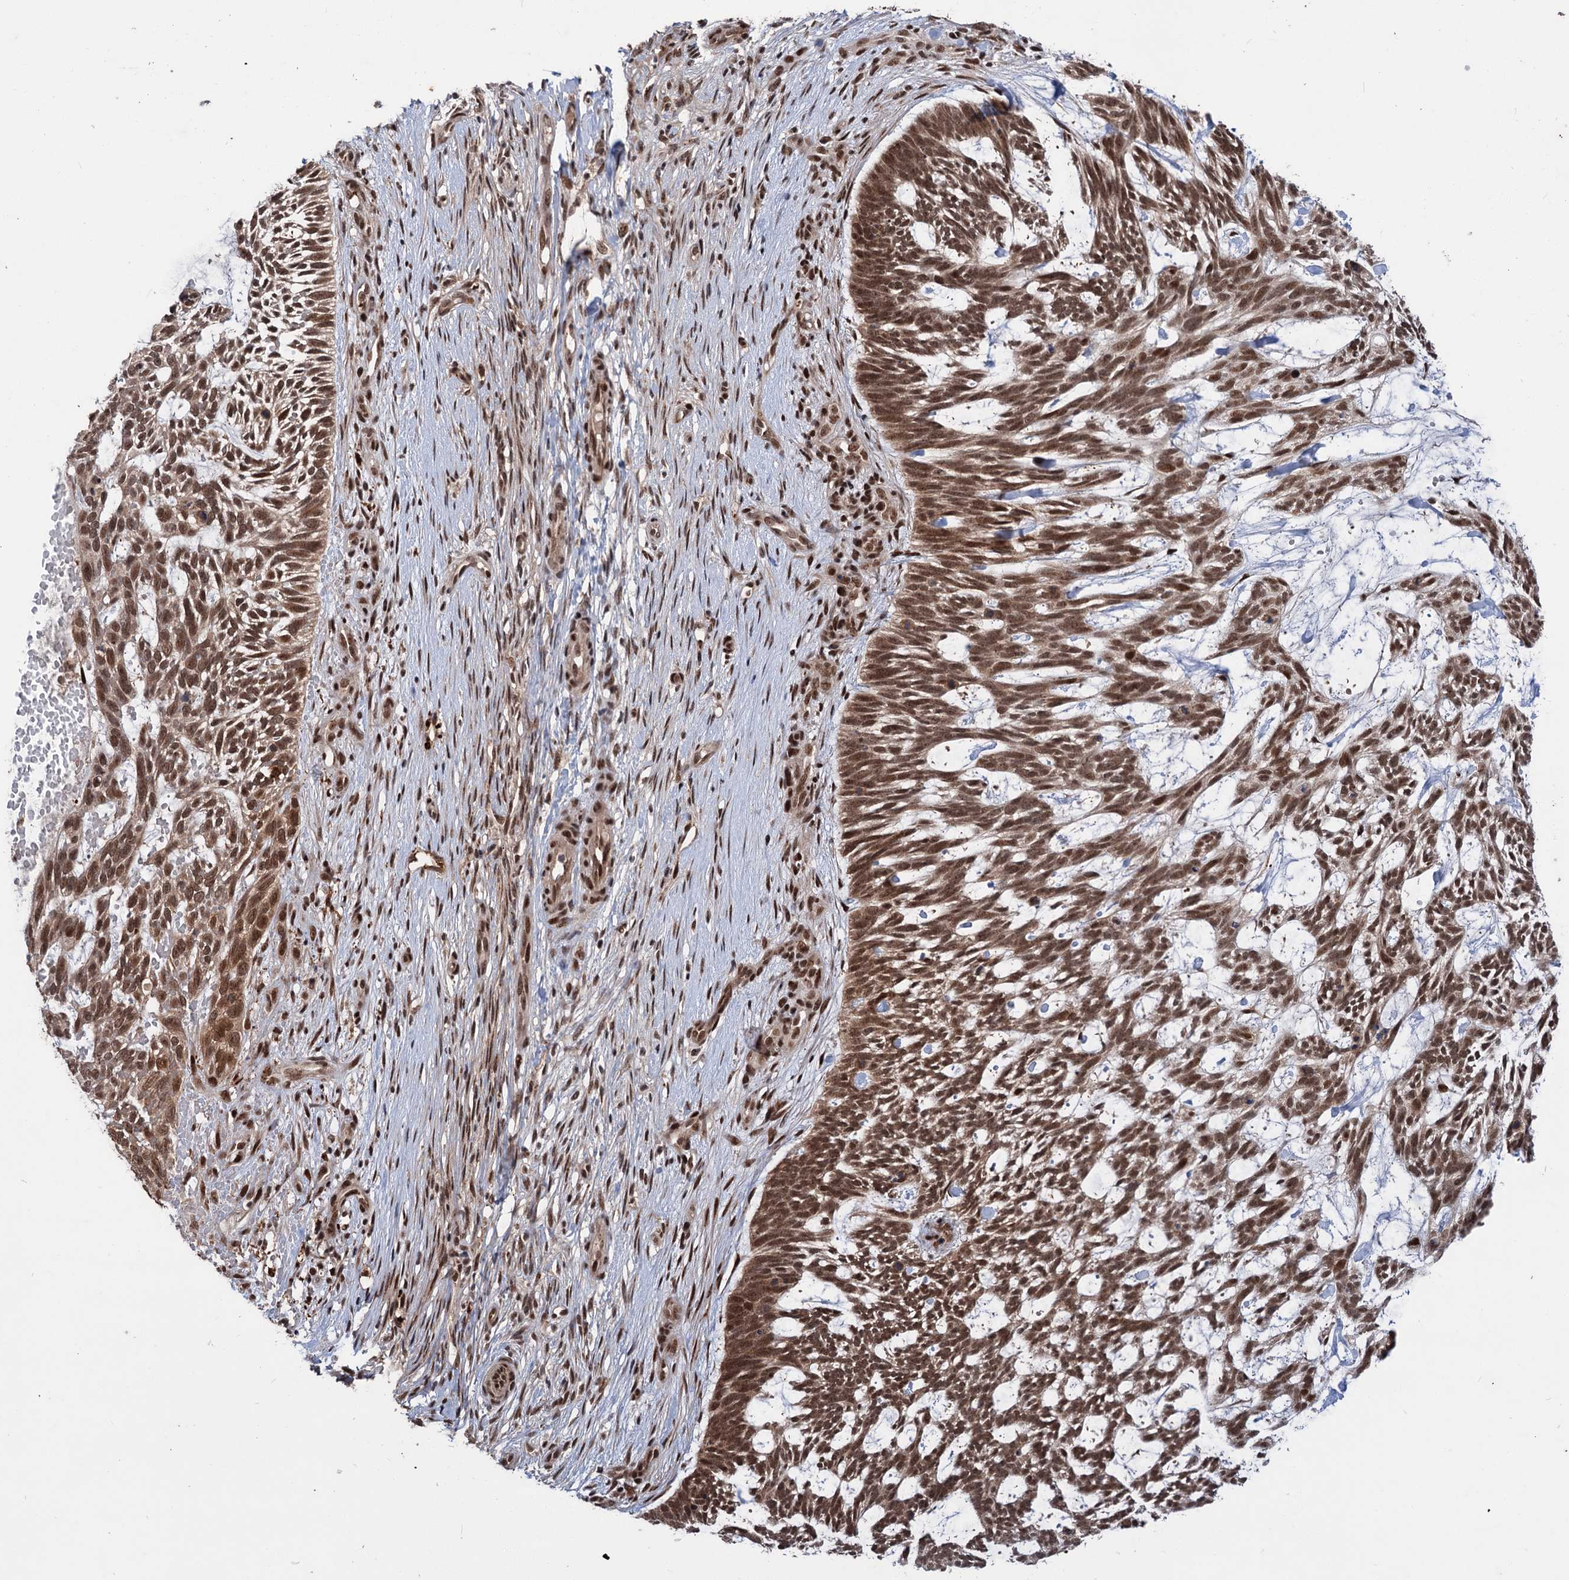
{"staining": {"intensity": "moderate", "quantity": ">75%", "location": "nuclear"}, "tissue": "skin cancer", "cell_type": "Tumor cells", "image_type": "cancer", "snomed": [{"axis": "morphology", "description": "Basal cell carcinoma"}, {"axis": "topography", "description": "Skin"}], "caption": "DAB (3,3'-diaminobenzidine) immunohistochemical staining of human skin basal cell carcinoma demonstrates moderate nuclear protein staining in approximately >75% of tumor cells.", "gene": "MAML1", "patient": {"sex": "male", "age": 88}}